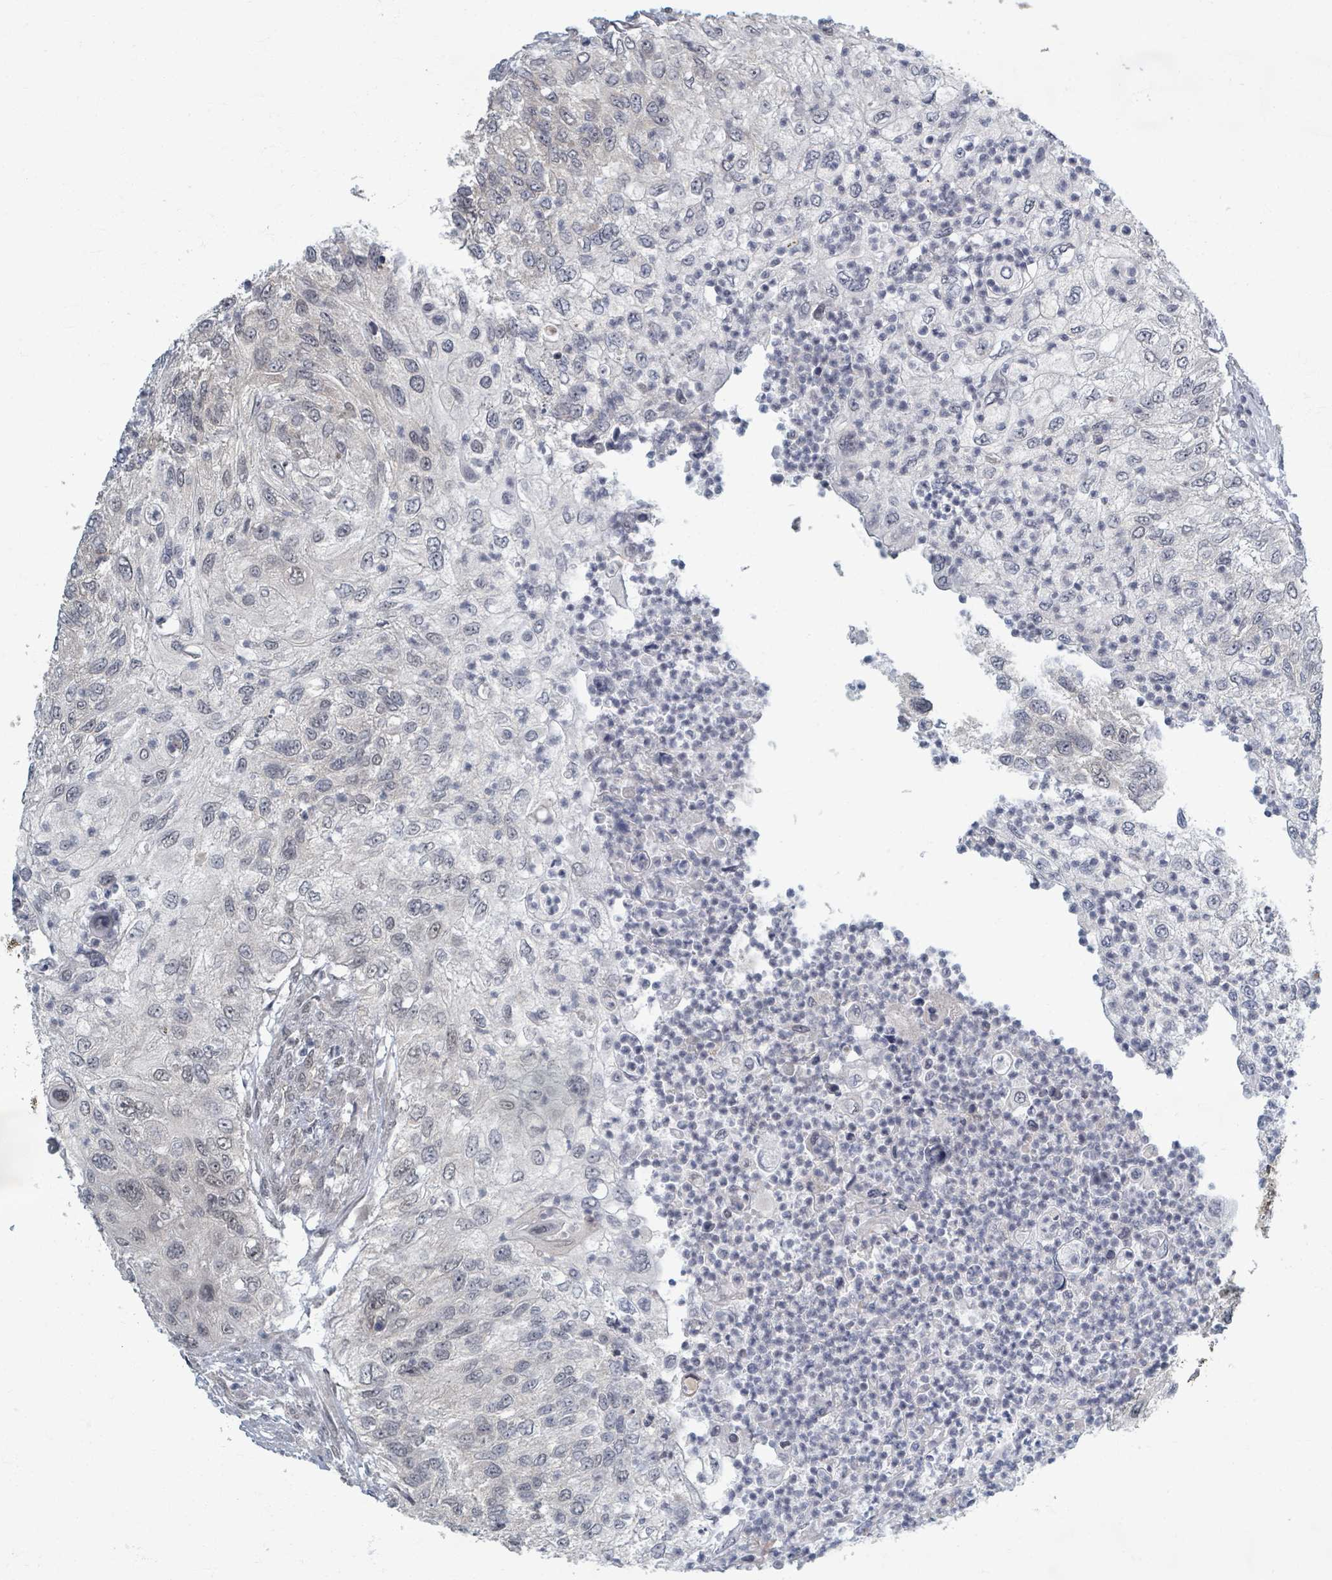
{"staining": {"intensity": "weak", "quantity": "<25%", "location": "cytoplasmic/membranous"}, "tissue": "urothelial cancer", "cell_type": "Tumor cells", "image_type": "cancer", "snomed": [{"axis": "morphology", "description": "Urothelial carcinoma, High grade"}, {"axis": "topography", "description": "Urinary bladder"}], "caption": "Tumor cells are negative for protein expression in human urothelial cancer.", "gene": "INTS15", "patient": {"sex": "female", "age": 60}}